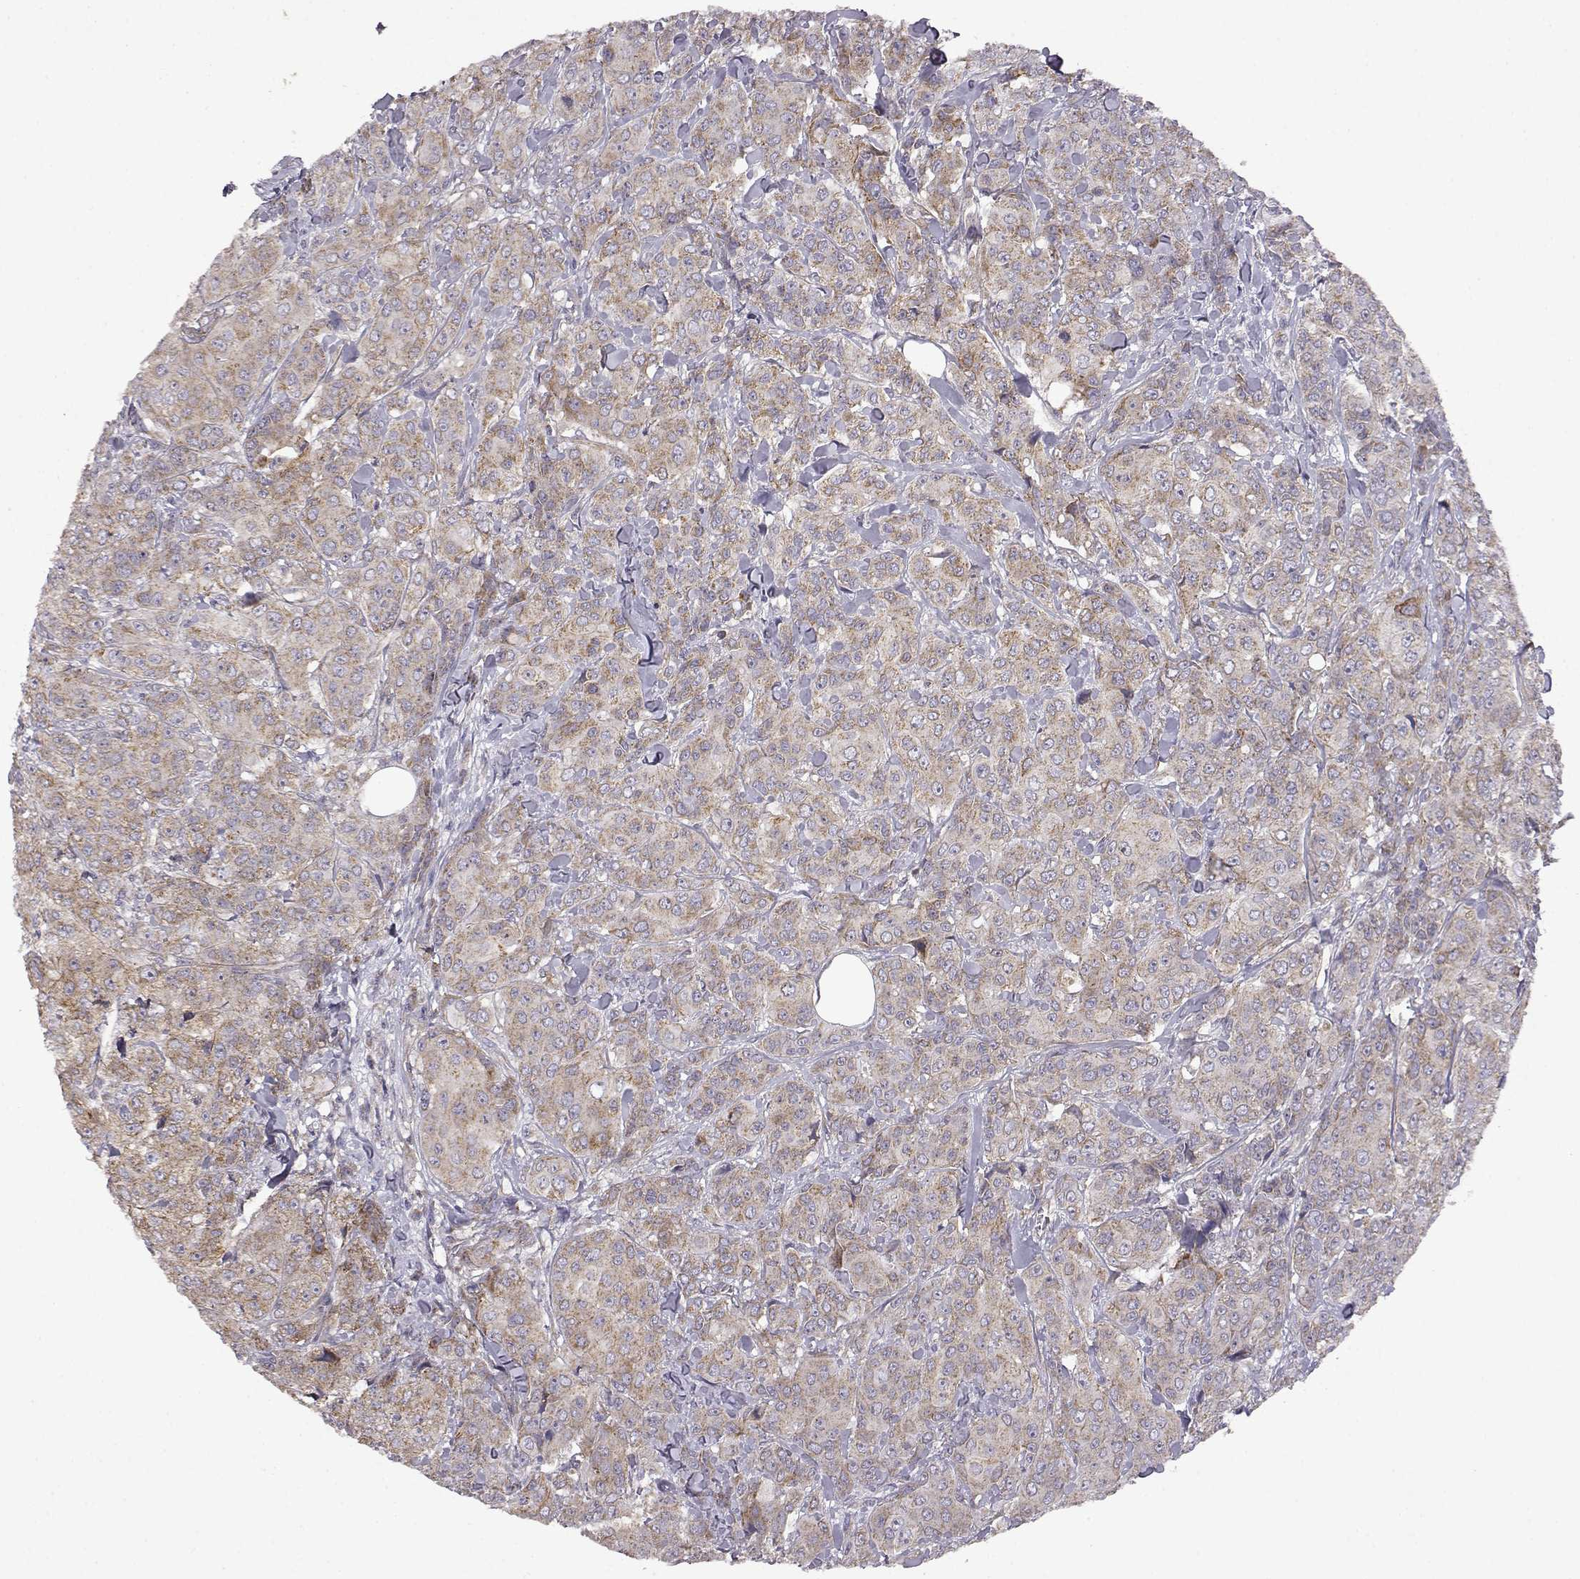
{"staining": {"intensity": "weak", "quantity": "25%-75%", "location": "cytoplasmic/membranous"}, "tissue": "breast cancer", "cell_type": "Tumor cells", "image_type": "cancer", "snomed": [{"axis": "morphology", "description": "Duct carcinoma"}, {"axis": "topography", "description": "Breast"}], "caption": "A low amount of weak cytoplasmic/membranous staining is appreciated in about 25%-75% of tumor cells in breast cancer tissue.", "gene": "DDC", "patient": {"sex": "female", "age": 43}}